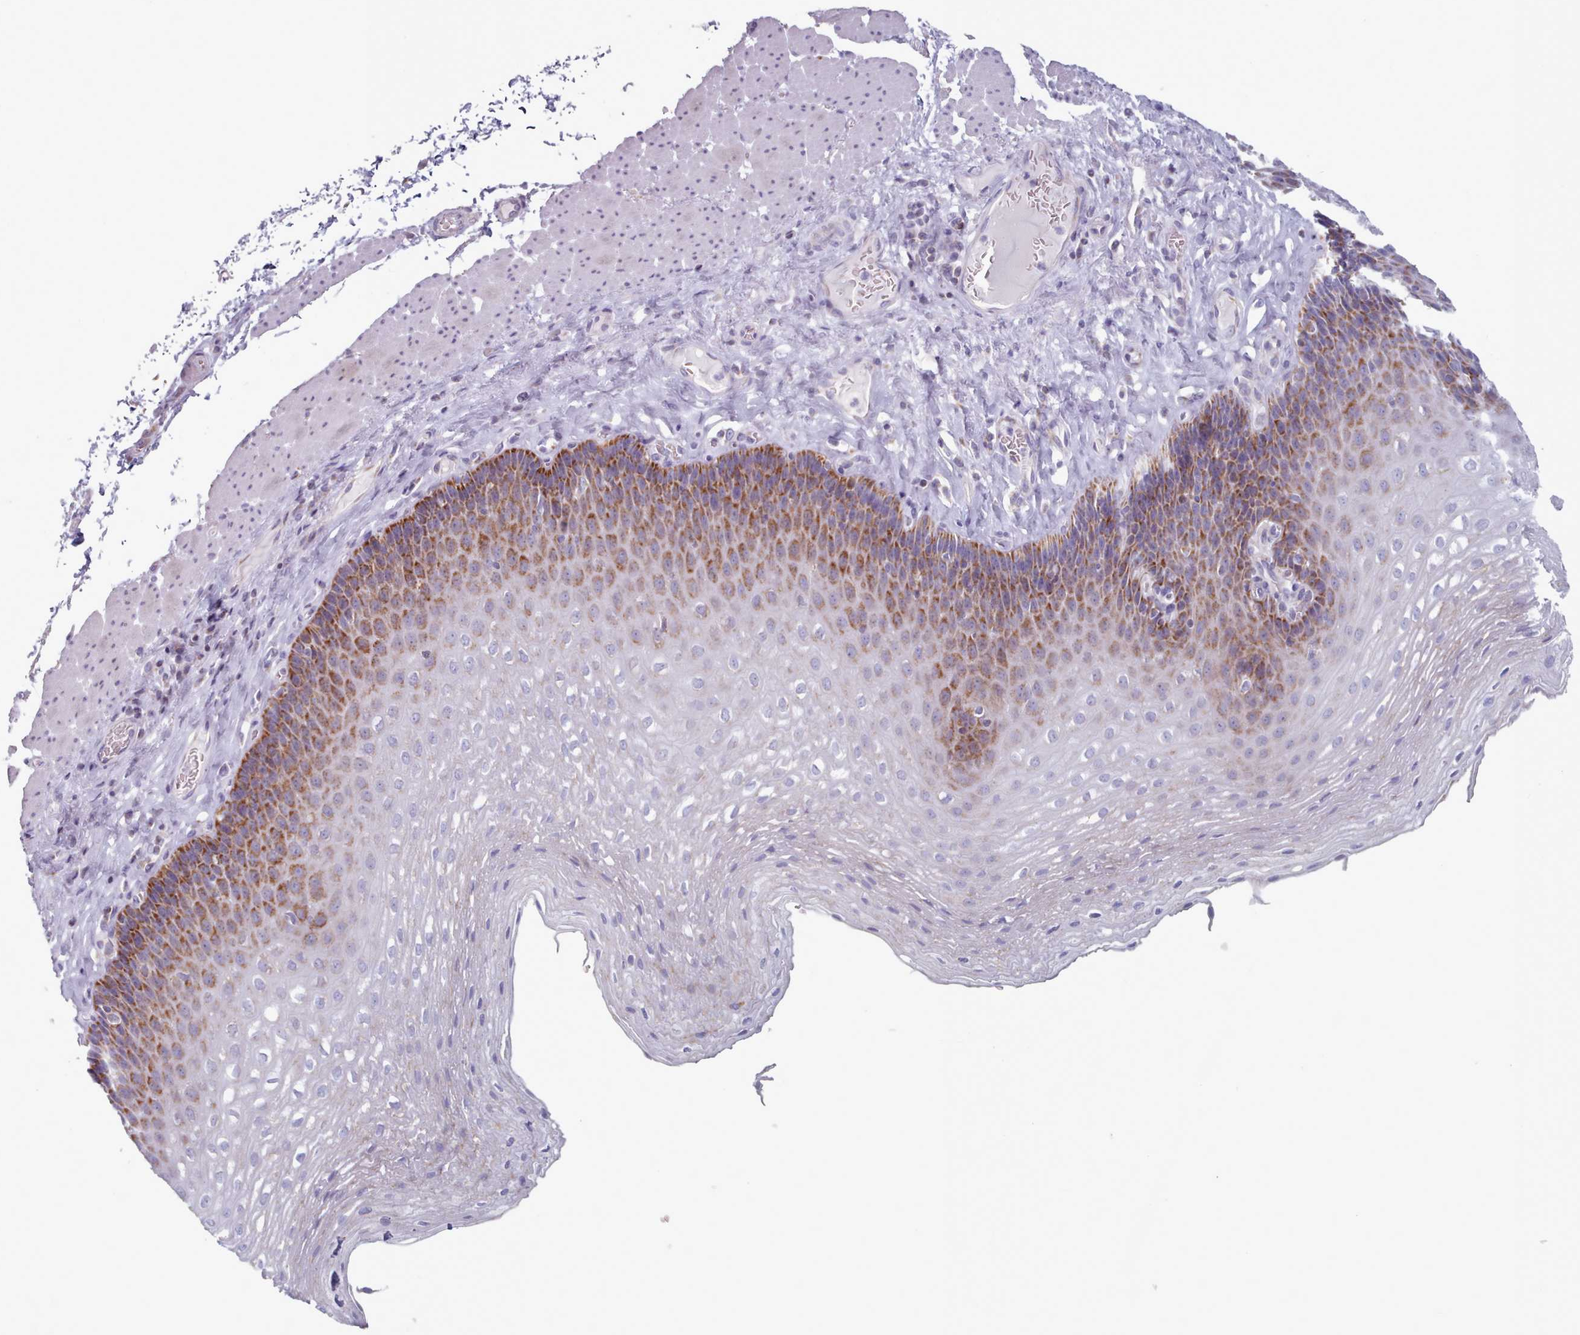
{"staining": {"intensity": "strong", "quantity": "25%-75%", "location": "cytoplasmic/membranous"}, "tissue": "esophagus", "cell_type": "Squamous epithelial cells", "image_type": "normal", "snomed": [{"axis": "morphology", "description": "Normal tissue, NOS"}, {"axis": "topography", "description": "Esophagus"}], "caption": "DAB (3,3'-diaminobenzidine) immunohistochemical staining of unremarkable human esophagus exhibits strong cytoplasmic/membranous protein positivity in about 25%-75% of squamous epithelial cells. (IHC, brightfield microscopy, high magnification).", "gene": "FAM170B", "patient": {"sex": "female", "age": 66}}